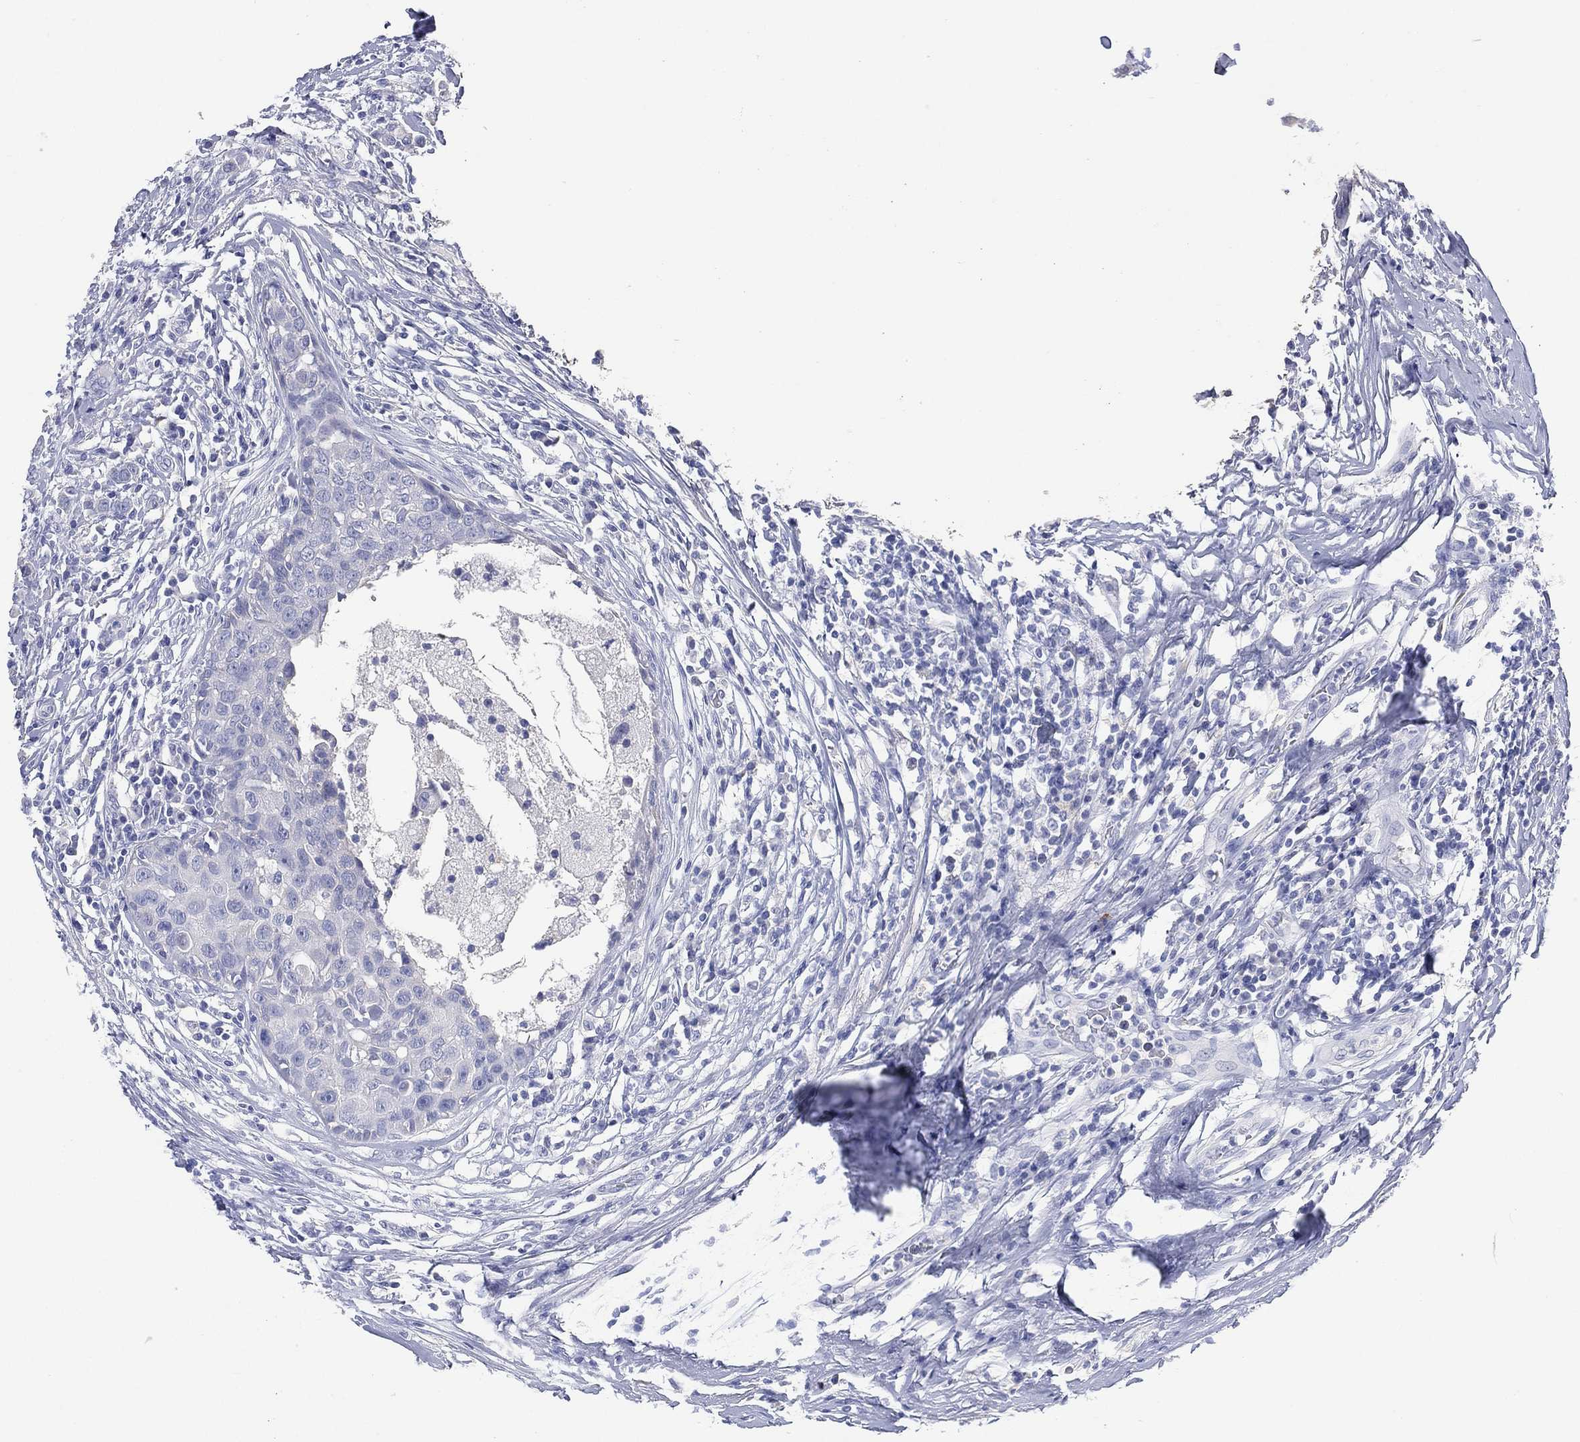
{"staining": {"intensity": "negative", "quantity": "none", "location": "none"}, "tissue": "breast cancer", "cell_type": "Tumor cells", "image_type": "cancer", "snomed": [{"axis": "morphology", "description": "Duct carcinoma"}, {"axis": "topography", "description": "Breast"}], "caption": "Immunohistochemistry image of breast intraductal carcinoma stained for a protein (brown), which displays no staining in tumor cells. (DAB (3,3'-diaminobenzidine) IHC, high magnification).", "gene": "FMO1", "patient": {"sex": "female", "age": 27}}